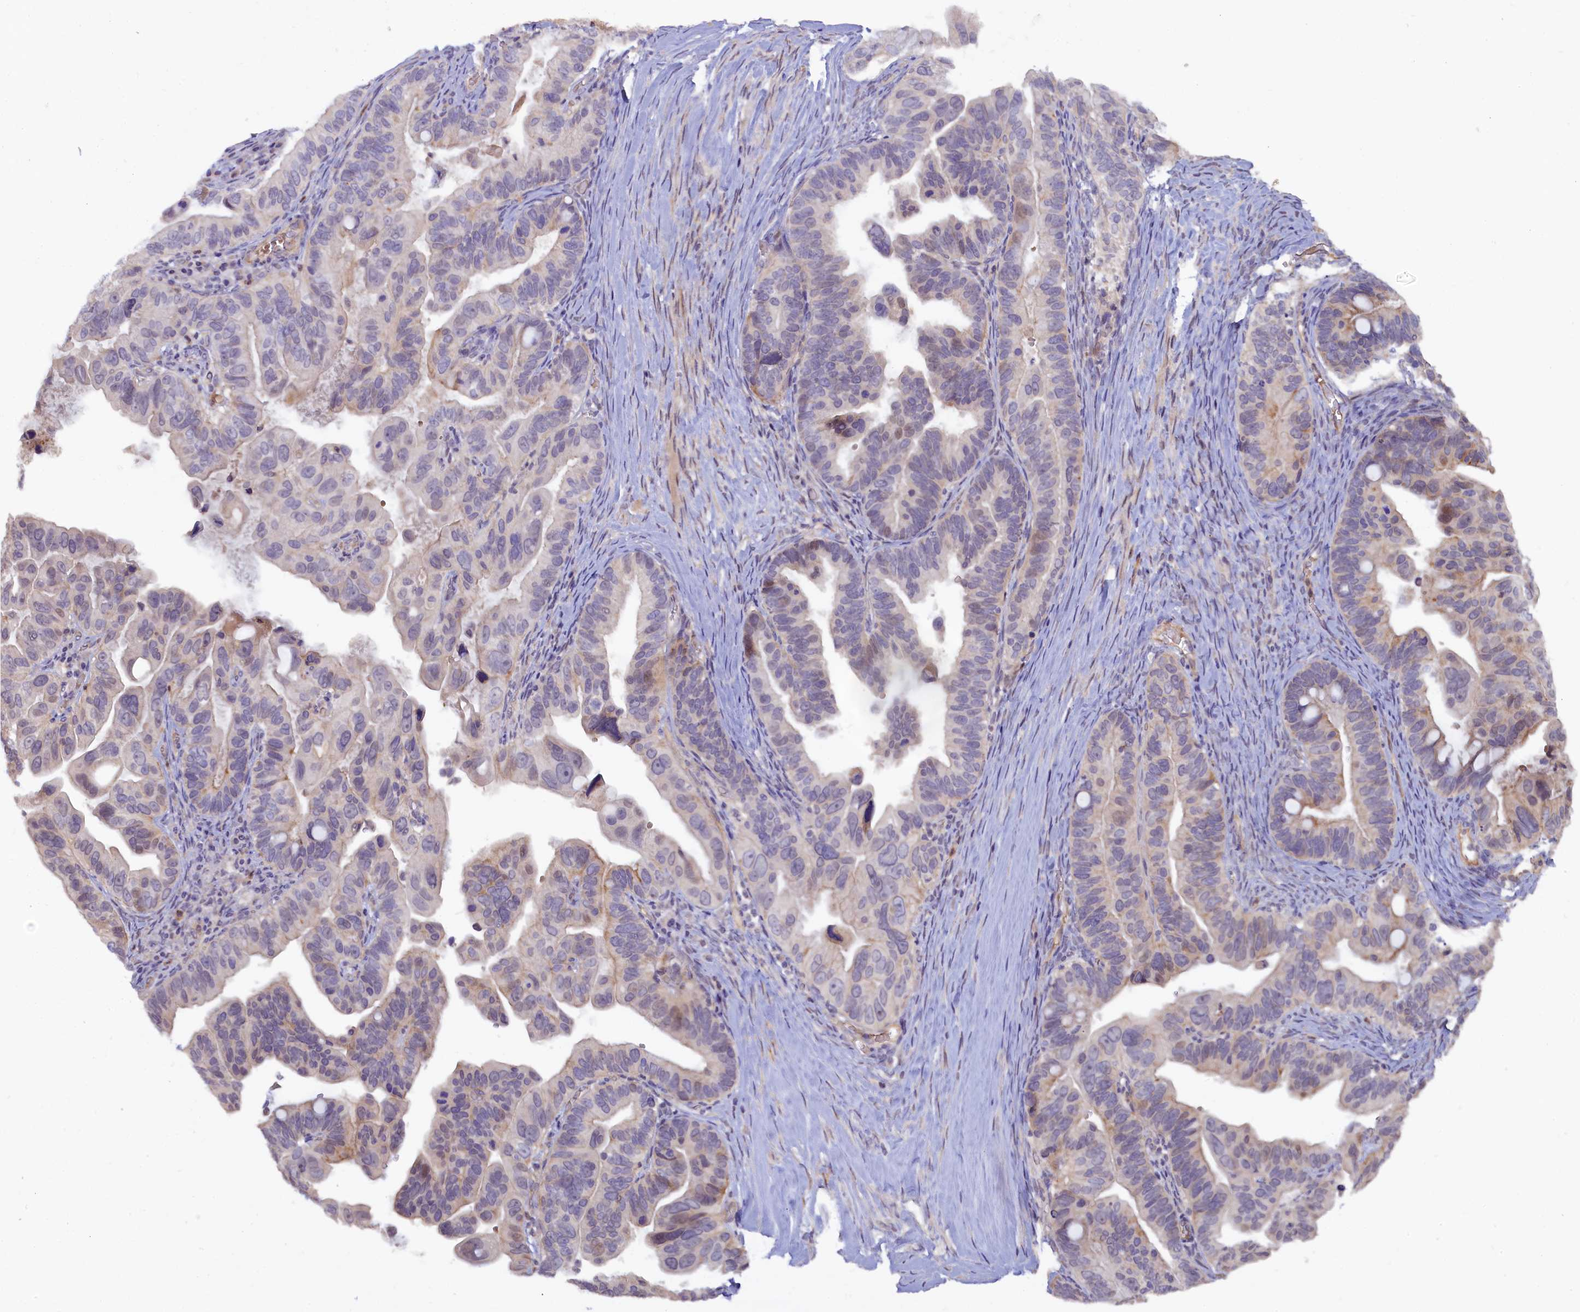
{"staining": {"intensity": "weak", "quantity": "<25%", "location": "nuclear"}, "tissue": "ovarian cancer", "cell_type": "Tumor cells", "image_type": "cancer", "snomed": [{"axis": "morphology", "description": "Cystadenocarcinoma, serous, NOS"}, {"axis": "topography", "description": "Ovary"}], "caption": "High magnification brightfield microscopy of ovarian cancer stained with DAB (brown) and counterstained with hematoxylin (blue): tumor cells show no significant expression. (Brightfield microscopy of DAB immunohistochemistry at high magnification).", "gene": "MYO16", "patient": {"sex": "female", "age": 56}}